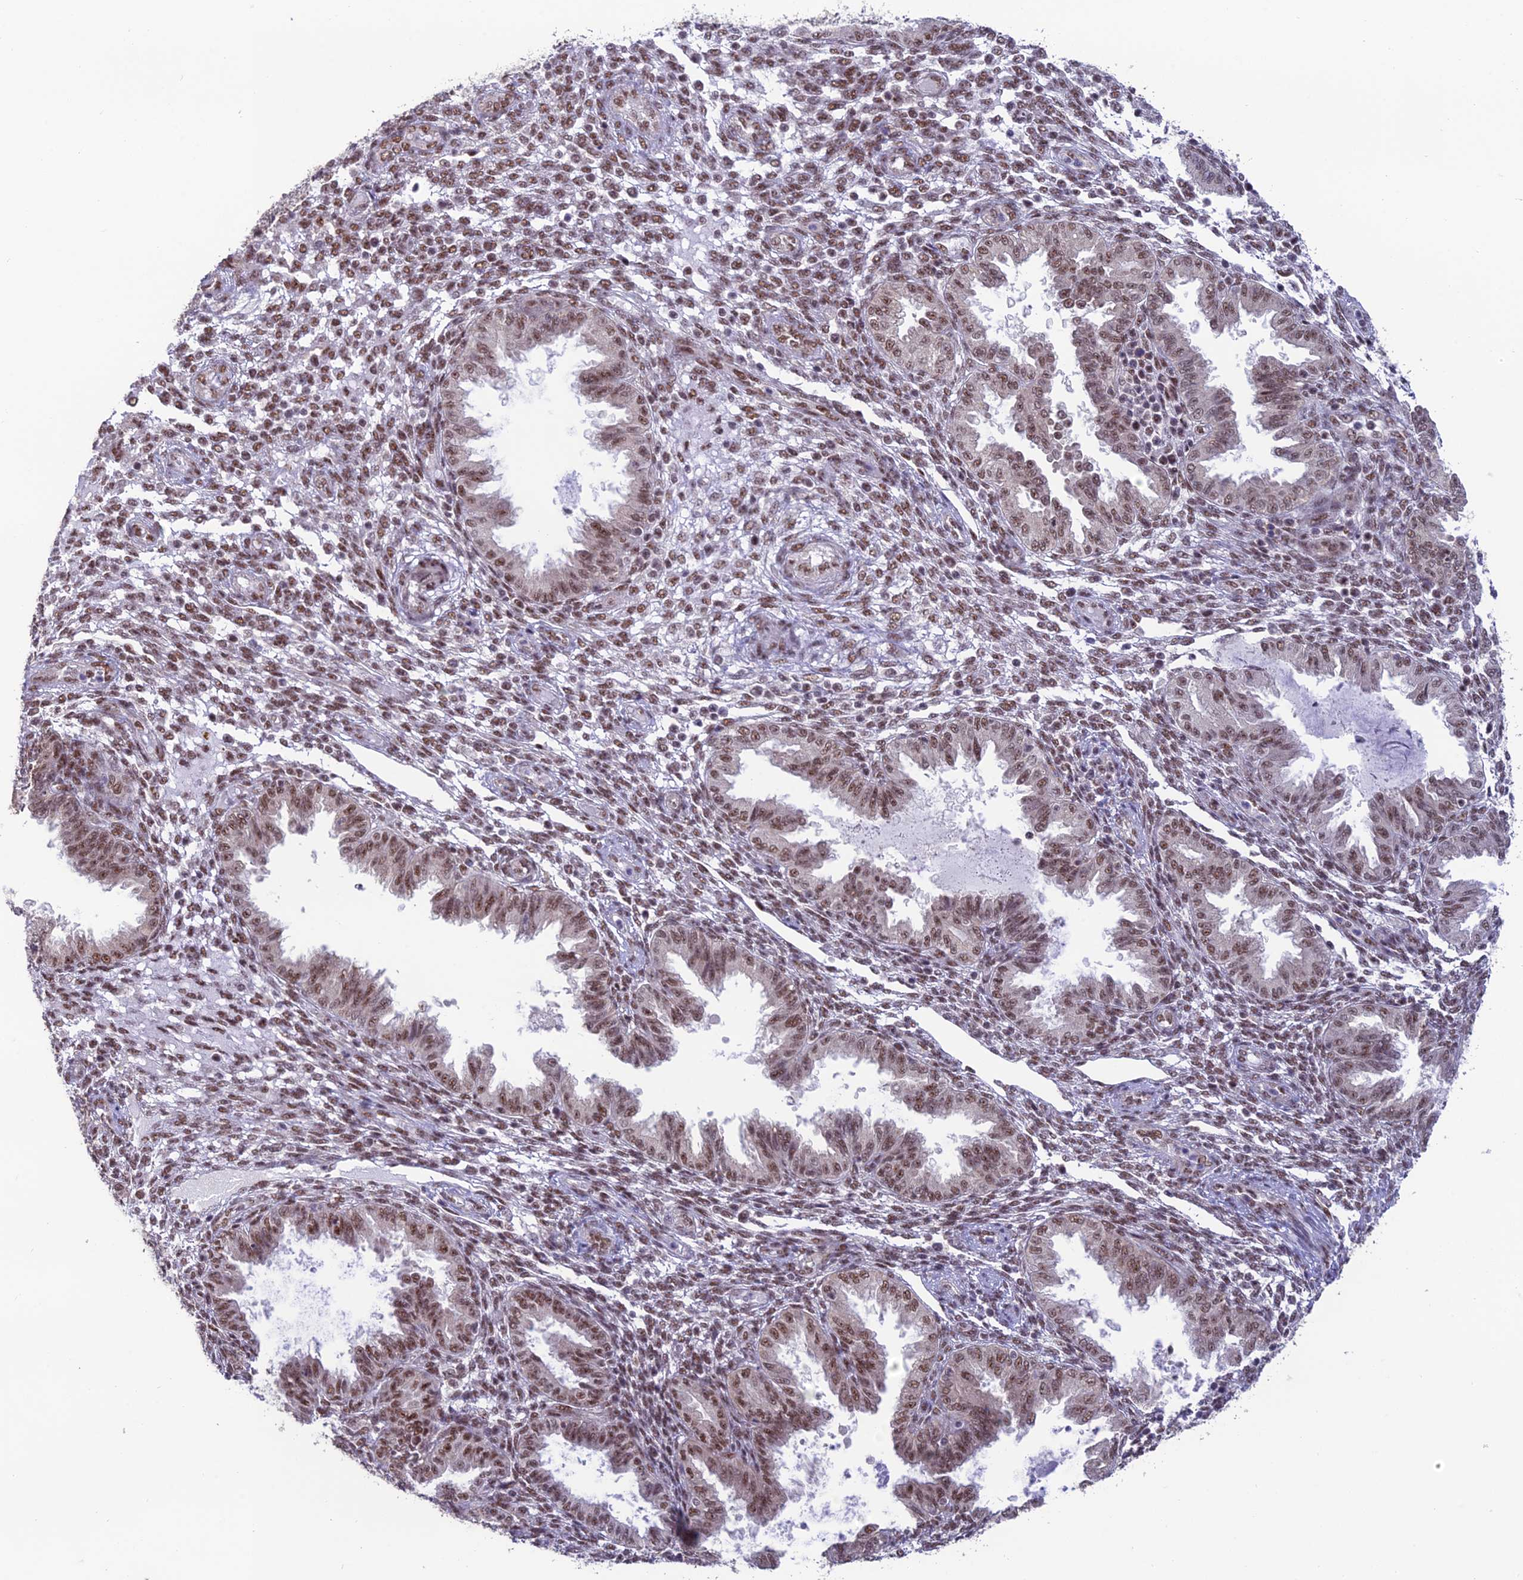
{"staining": {"intensity": "moderate", "quantity": "<25%", "location": "nuclear"}, "tissue": "endometrium", "cell_type": "Cells in endometrial stroma", "image_type": "normal", "snomed": [{"axis": "morphology", "description": "Normal tissue, NOS"}, {"axis": "topography", "description": "Endometrium"}], "caption": "Cells in endometrial stroma demonstrate low levels of moderate nuclear staining in approximately <25% of cells in normal endometrium. The staining was performed using DAB to visualize the protein expression in brown, while the nuclei were stained in blue with hematoxylin (Magnification: 20x).", "gene": "THOC7", "patient": {"sex": "female", "age": 33}}